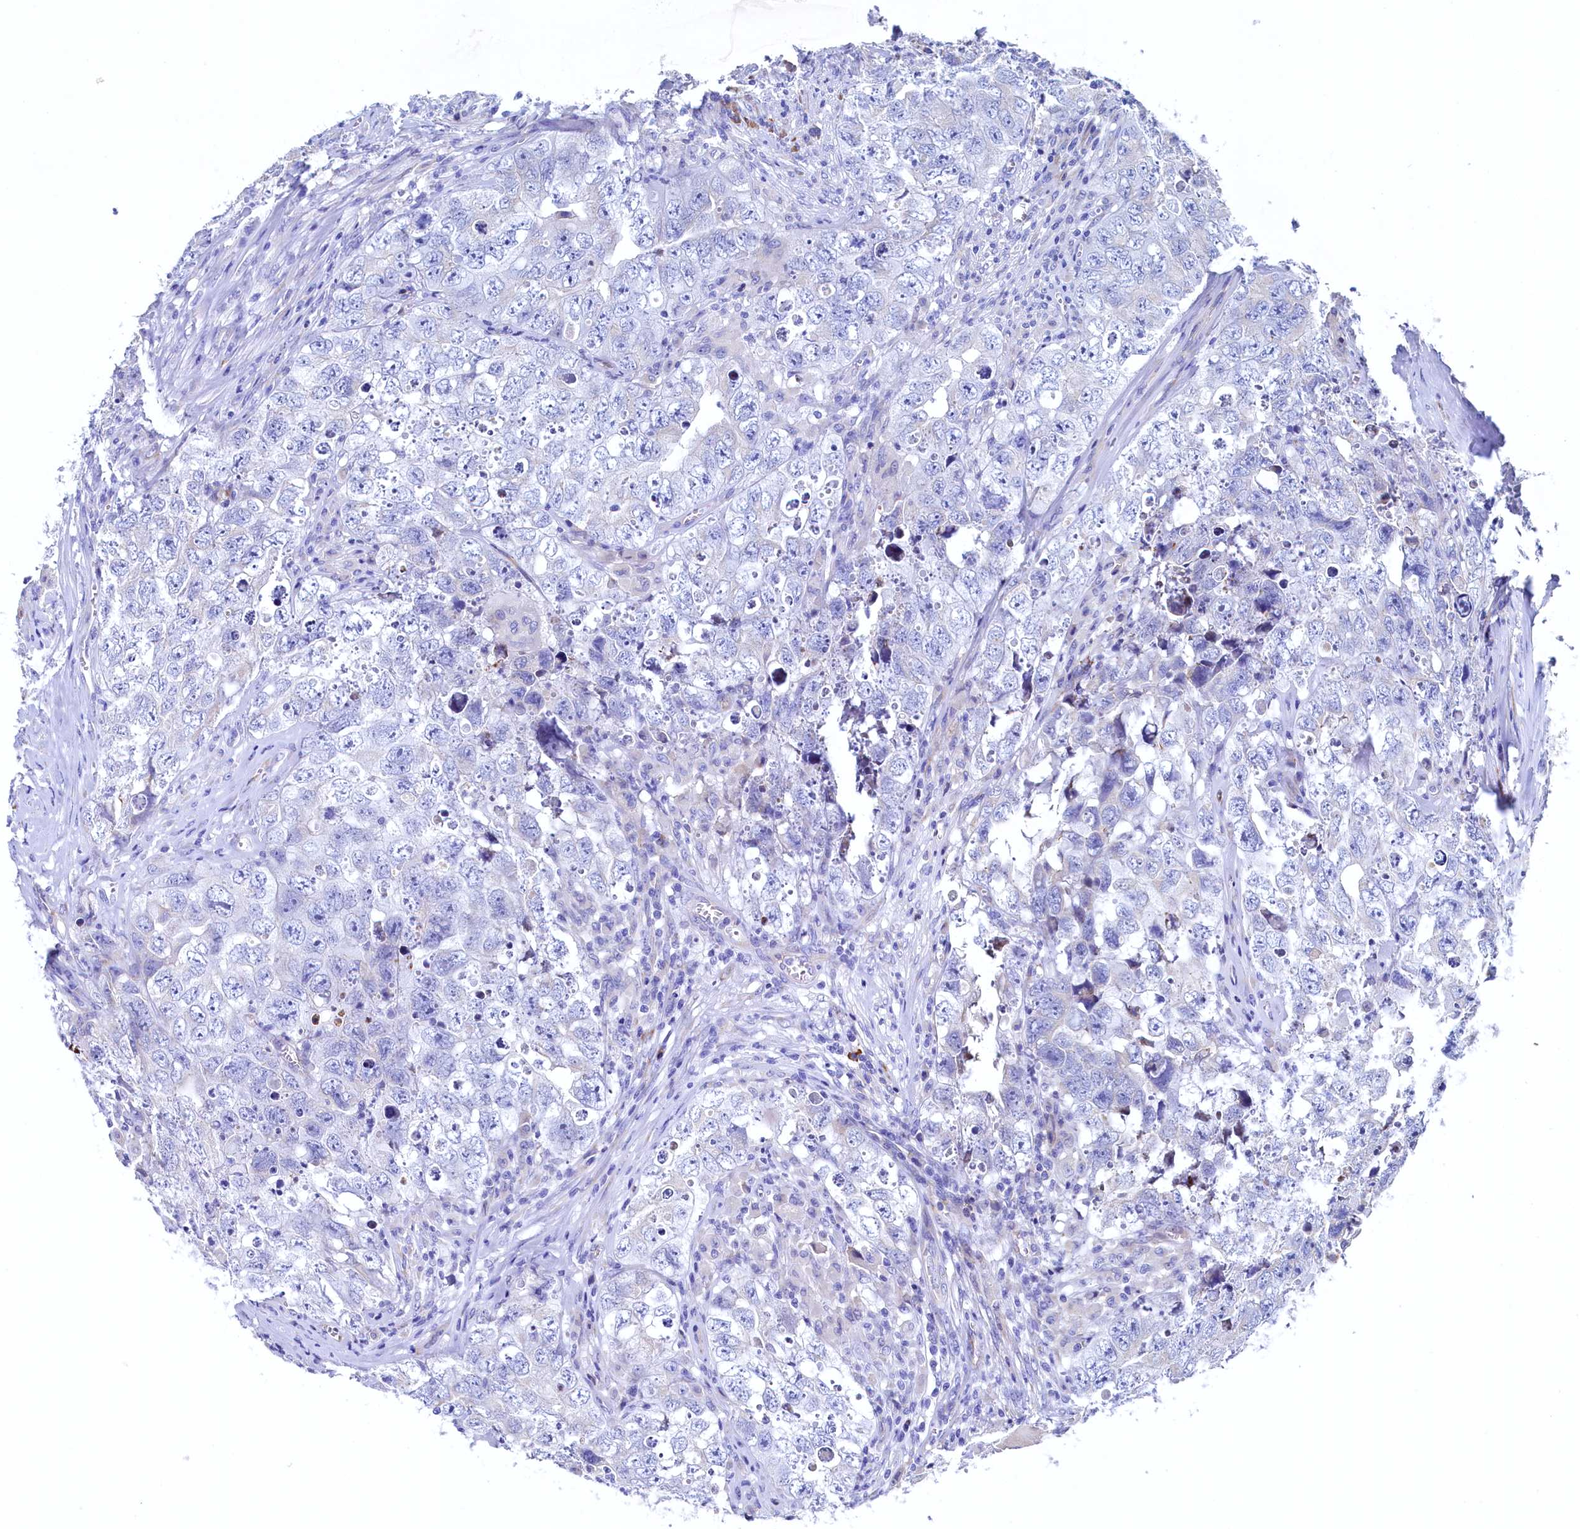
{"staining": {"intensity": "negative", "quantity": "none", "location": "none"}, "tissue": "testis cancer", "cell_type": "Tumor cells", "image_type": "cancer", "snomed": [{"axis": "morphology", "description": "Seminoma, NOS"}, {"axis": "morphology", "description": "Carcinoma, Embryonal, NOS"}, {"axis": "topography", "description": "Testis"}], "caption": "Immunohistochemistry of testis embryonal carcinoma exhibits no staining in tumor cells.", "gene": "CBLIF", "patient": {"sex": "male", "age": 43}}